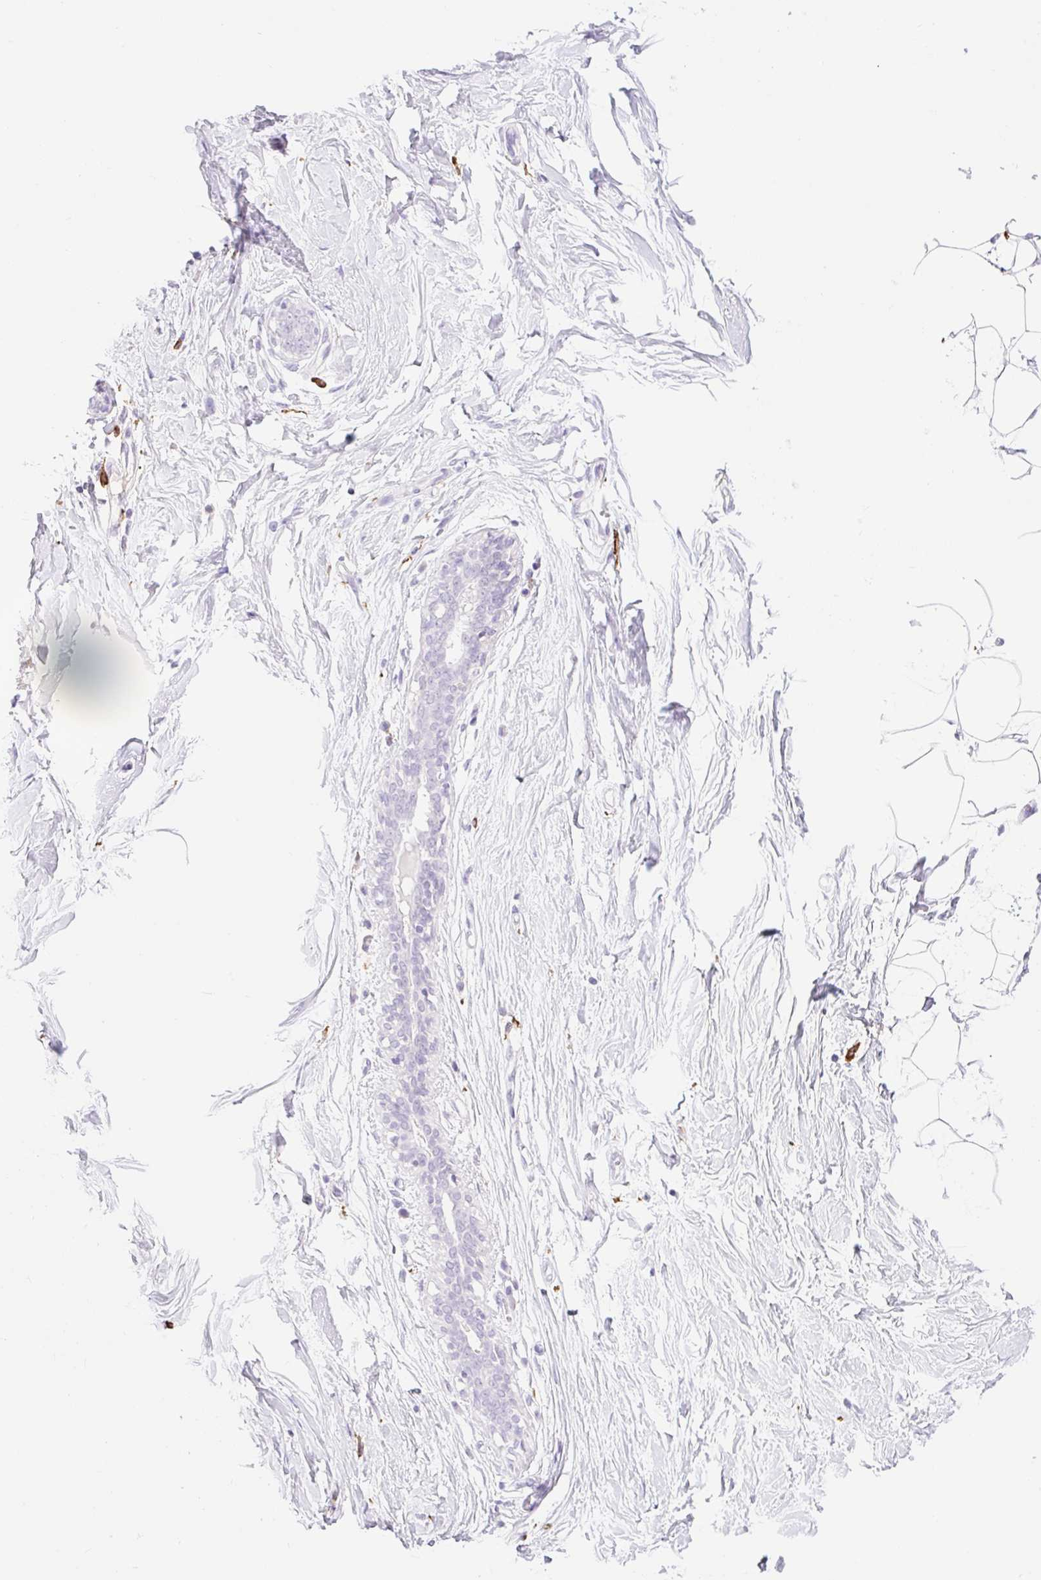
{"staining": {"intensity": "negative", "quantity": "none", "location": "none"}, "tissue": "breast", "cell_type": "Adipocytes", "image_type": "normal", "snomed": [{"axis": "morphology", "description": "Normal tissue, NOS"}, {"axis": "topography", "description": "Breast"}], "caption": "An image of human breast is negative for staining in adipocytes. (DAB IHC with hematoxylin counter stain).", "gene": "SIGLEC1", "patient": {"sex": "female", "age": 27}}